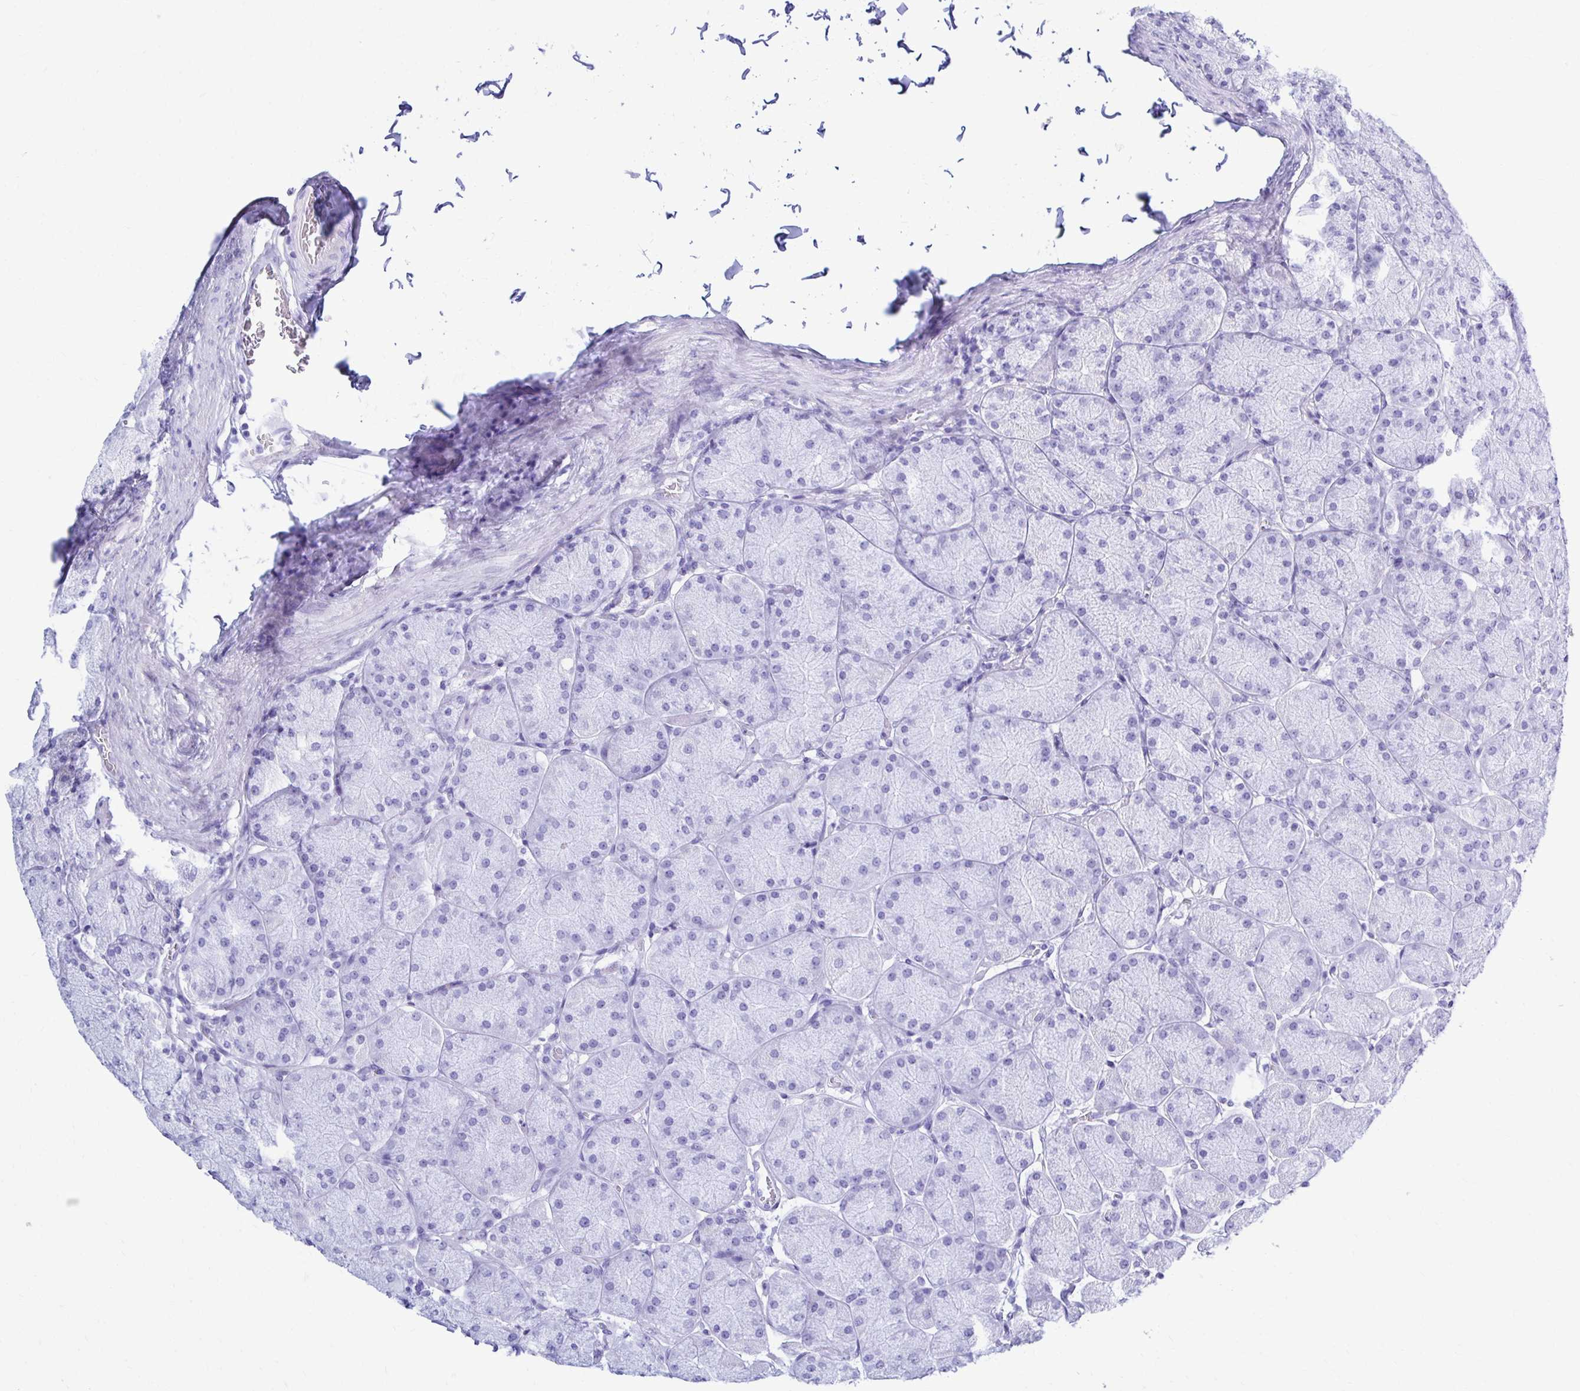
{"staining": {"intensity": "negative", "quantity": "none", "location": "none"}, "tissue": "stomach", "cell_type": "Glandular cells", "image_type": "normal", "snomed": [{"axis": "morphology", "description": "Normal tissue, NOS"}, {"axis": "topography", "description": "Stomach, upper"}], "caption": "DAB immunohistochemical staining of benign human stomach shows no significant positivity in glandular cells. (DAB (3,3'-diaminobenzidine) IHC, high magnification).", "gene": "CTPS1", "patient": {"sex": "female", "age": 56}}